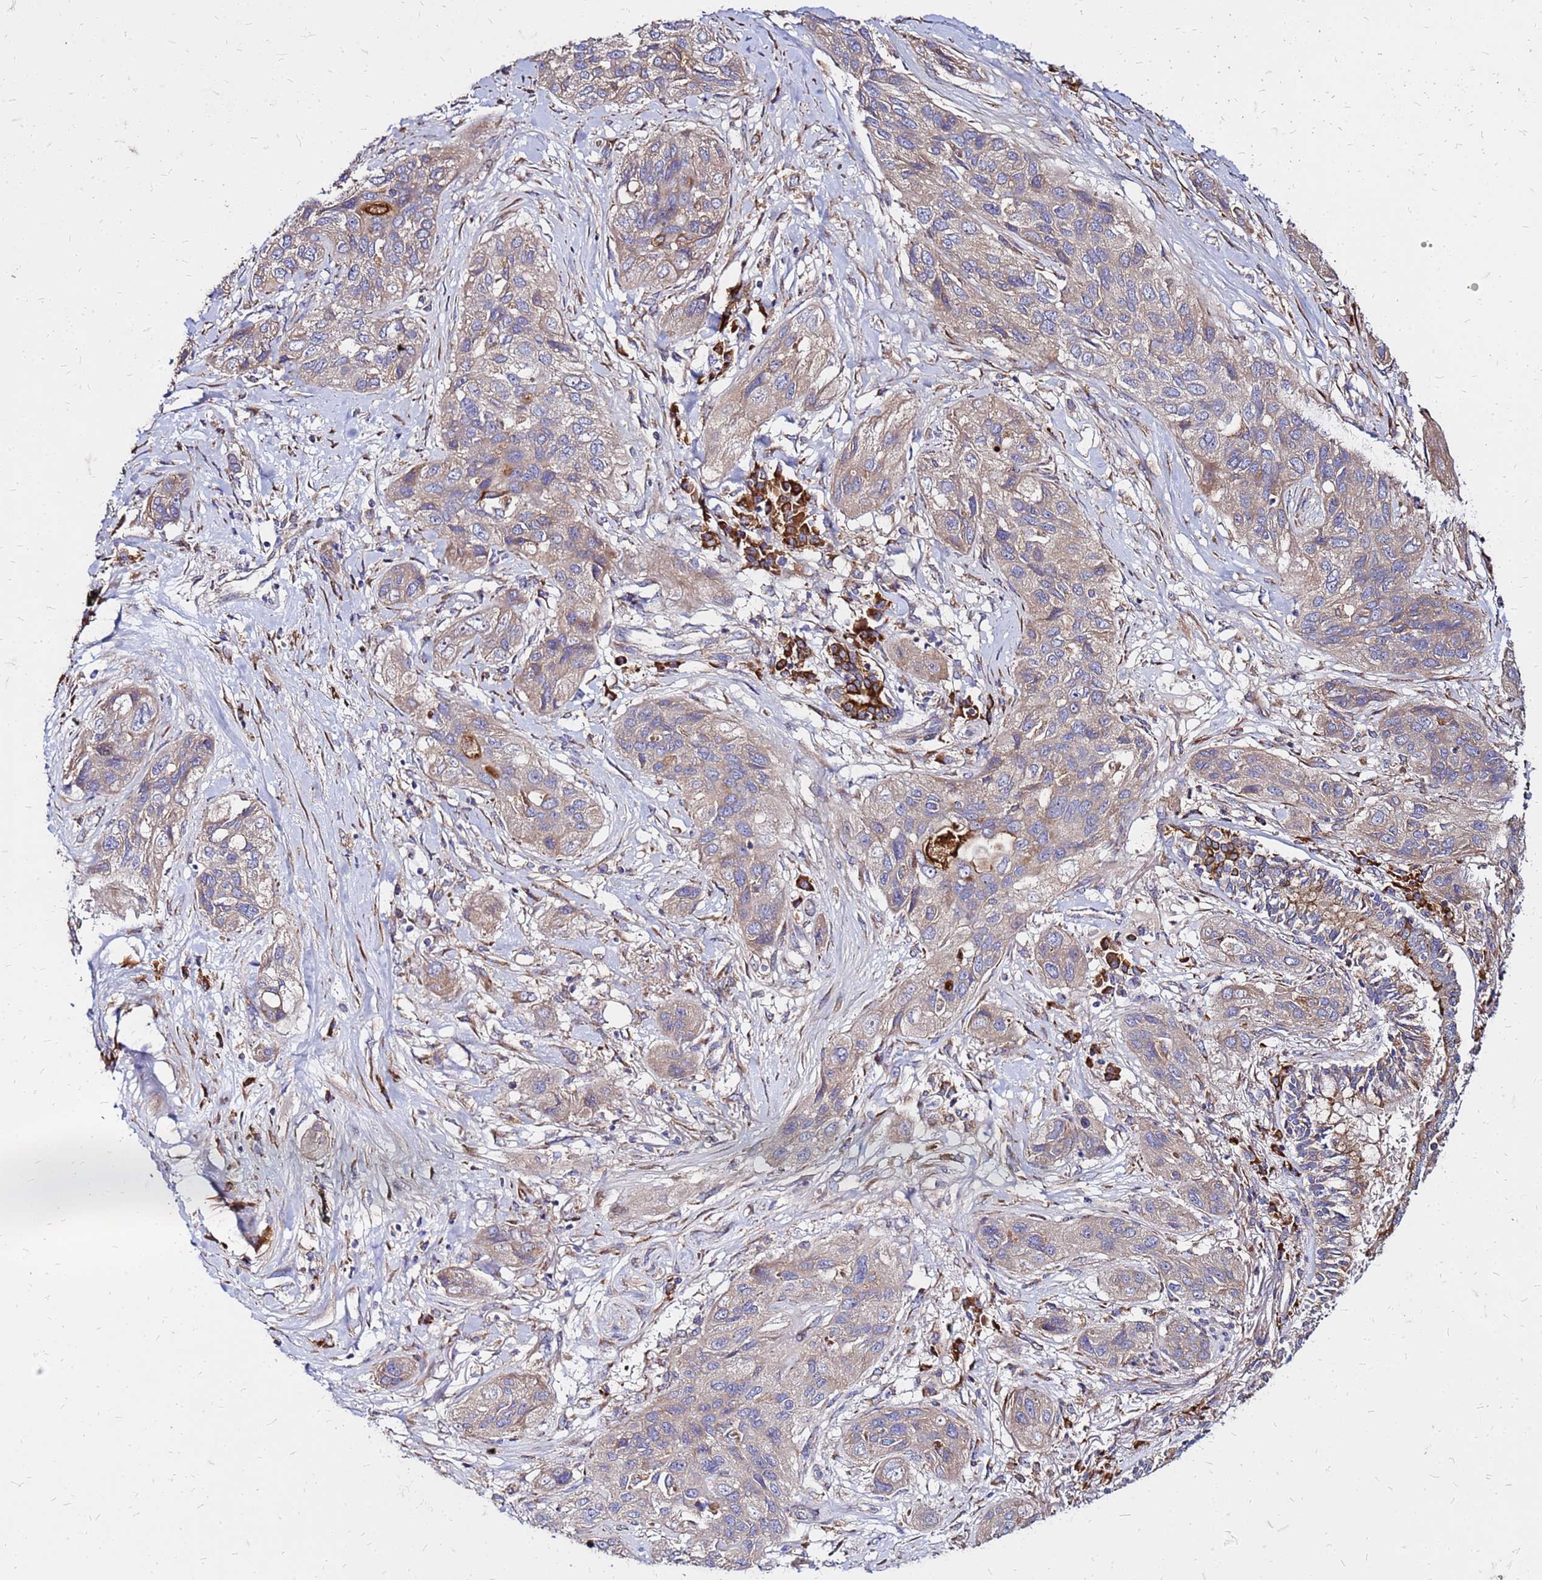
{"staining": {"intensity": "moderate", "quantity": "25%-75%", "location": "cytoplasmic/membranous"}, "tissue": "lung cancer", "cell_type": "Tumor cells", "image_type": "cancer", "snomed": [{"axis": "morphology", "description": "Squamous cell carcinoma, NOS"}, {"axis": "topography", "description": "Lung"}], "caption": "Protein expression analysis of squamous cell carcinoma (lung) exhibits moderate cytoplasmic/membranous staining in approximately 25%-75% of tumor cells. The protein of interest is shown in brown color, while the nuclei are stained blue.", "gene": "VMO1", "patient": {"sex": "female", "age": 70}}